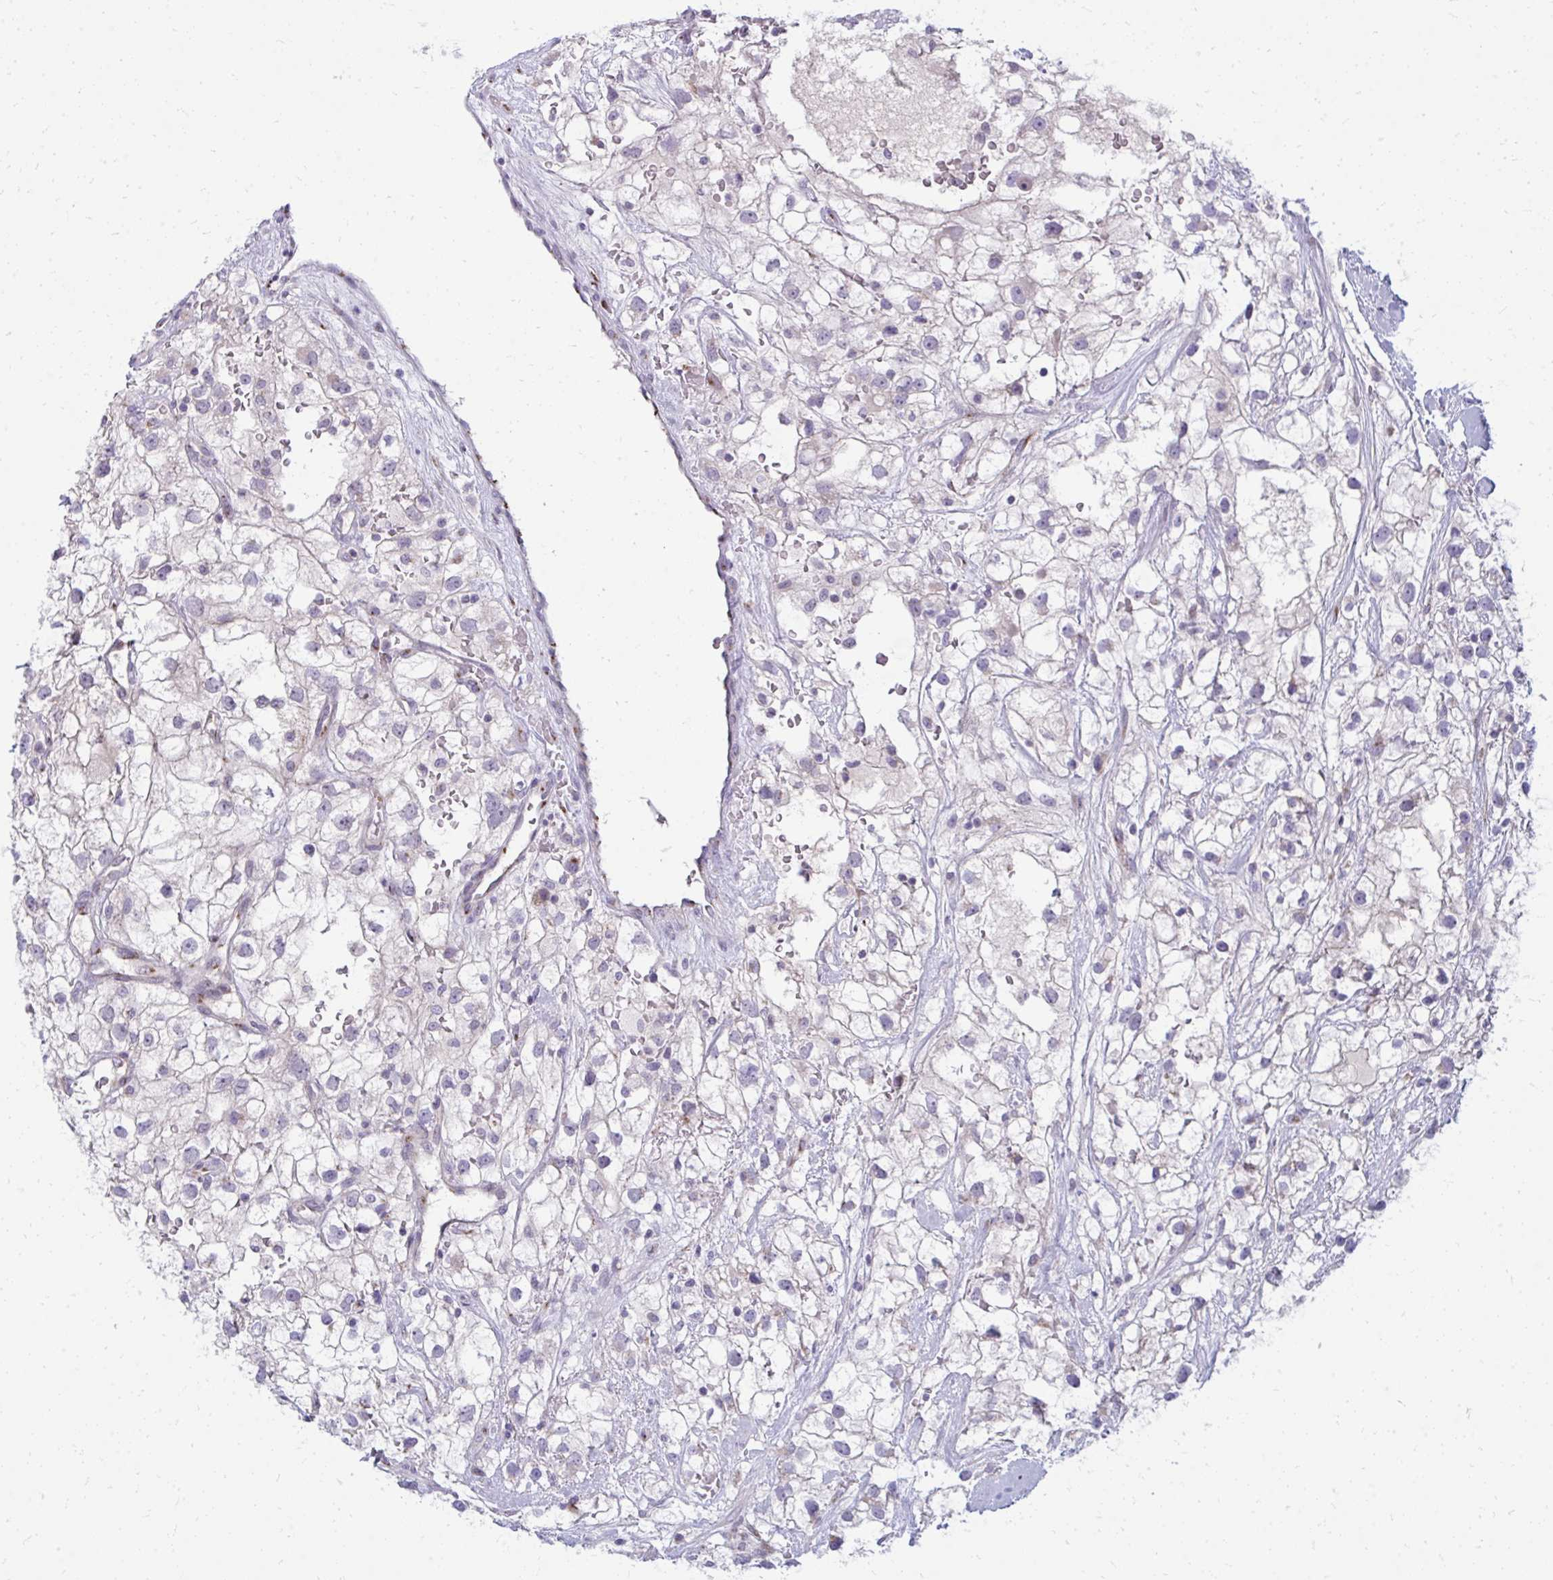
{"staining": {"intensity": "negative", "quantity": "none", "location": "none"}, "tissue": "renal cancer", "cell_type": "Tumor cells", "image_type": "cancer", "snomed": [{"axis": "morphology", "description": "Adenocarcinoma, NOS"}, {"axis": "topography", "description": "Kidney"}], "caption": "A histopathology image of renal cancer stained for a protein reveals no brown staining in tumor cells. (Brightfield microscopy of DAB (3,3'-diaminobenzidine) IHC at high magnification).", "gene": "DTX4", "patient": {"sex": "male", "age": 59}}